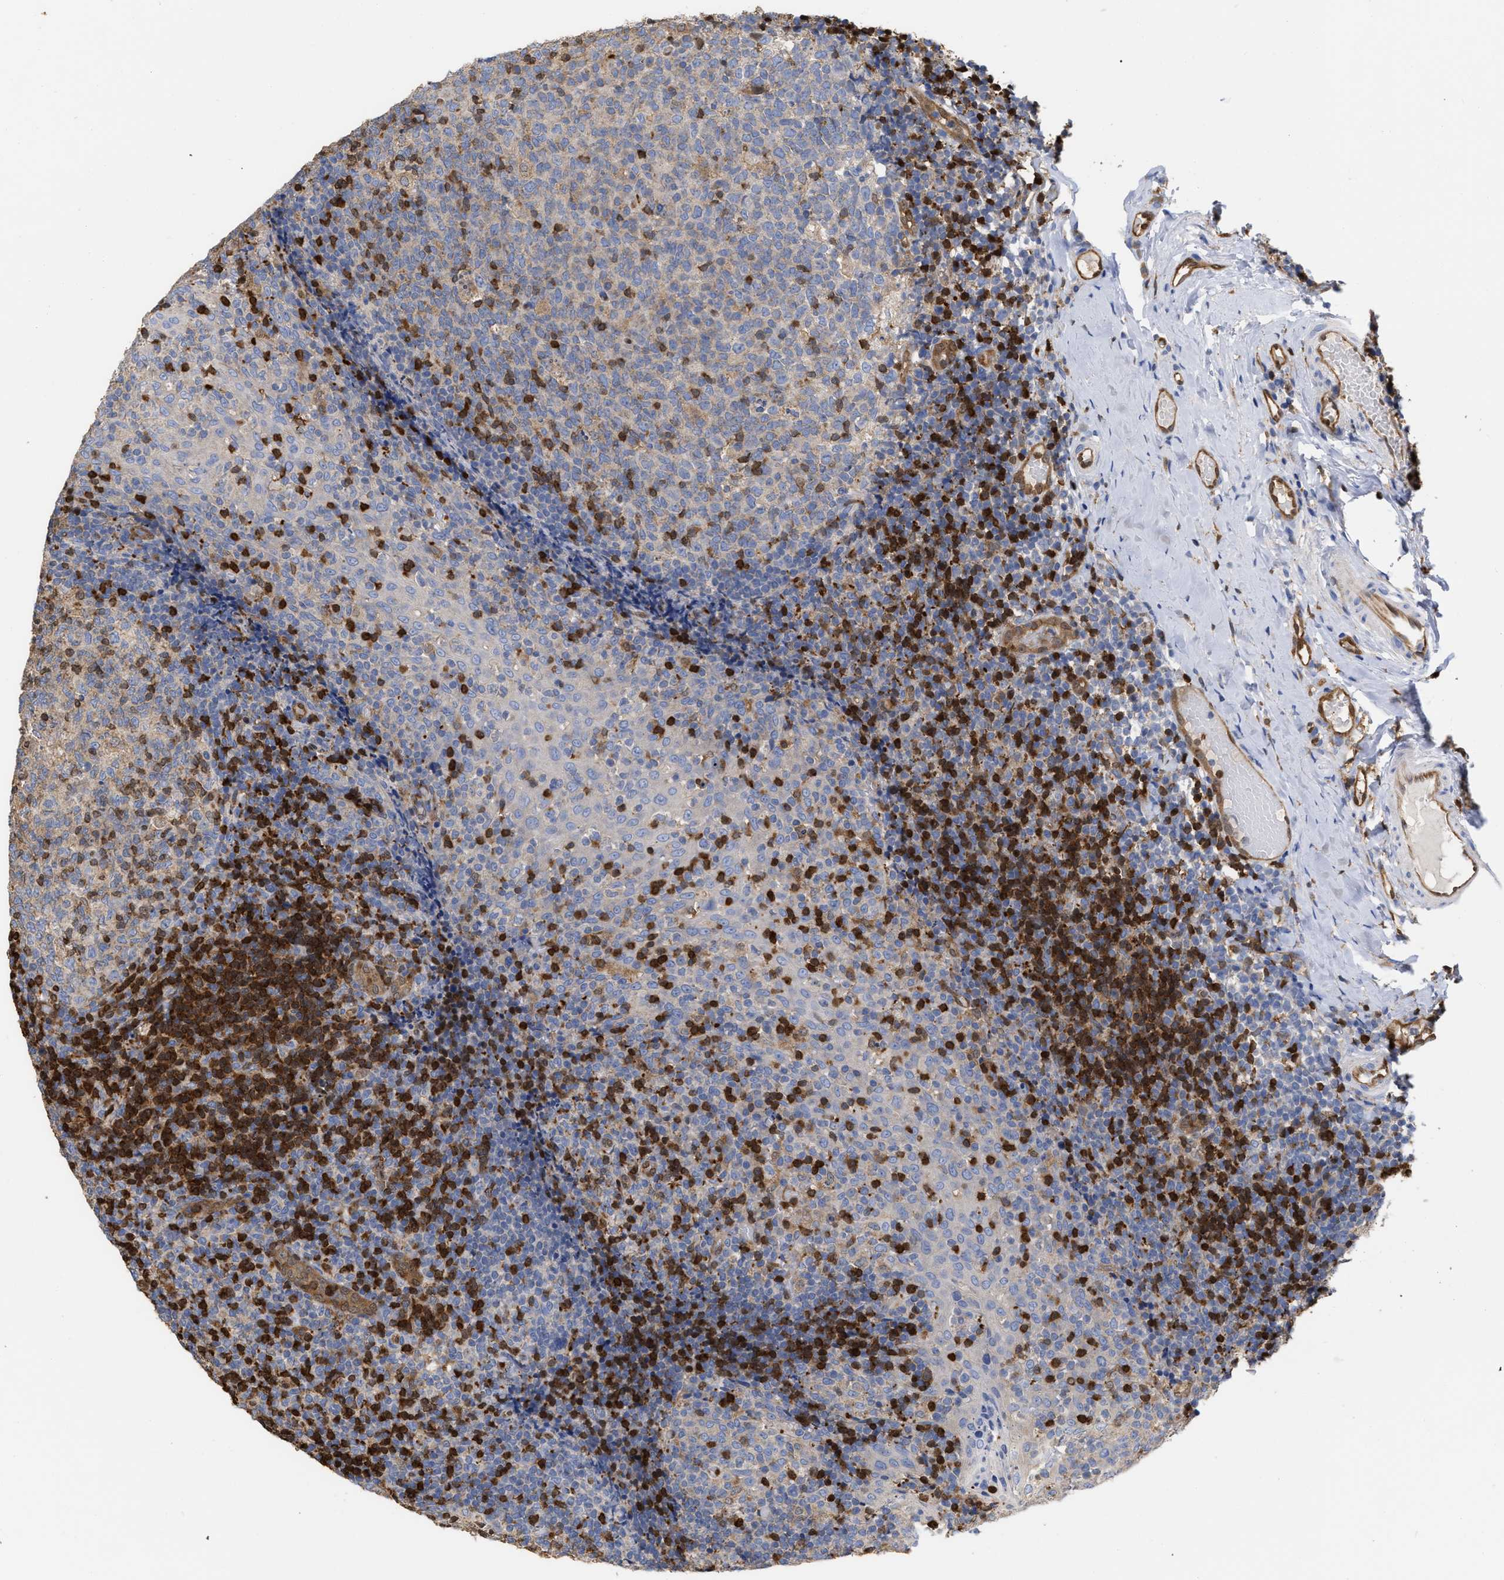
{"staining": {"intensity": "moderate", "quantity": "25%-75%", "location": "cytoplasmic/membranous,nuclear"}, "tissue": "tonsil", "cell_type": "Germinal center cells", "image_type": "normal", "snomed": [{"axis": "morphology", "description": "Normal tissue, NOS"}, {"axis": "topography", "description": "Tonsil"}], "caption": "A brown stain shows moderate cytoplasmic/membranous,nuclear positivity of a protein in germinal center cells of unremarkable human tonsil.", "gene": "GIMAP4", "patient": {"sex": "female", "age": 19}}